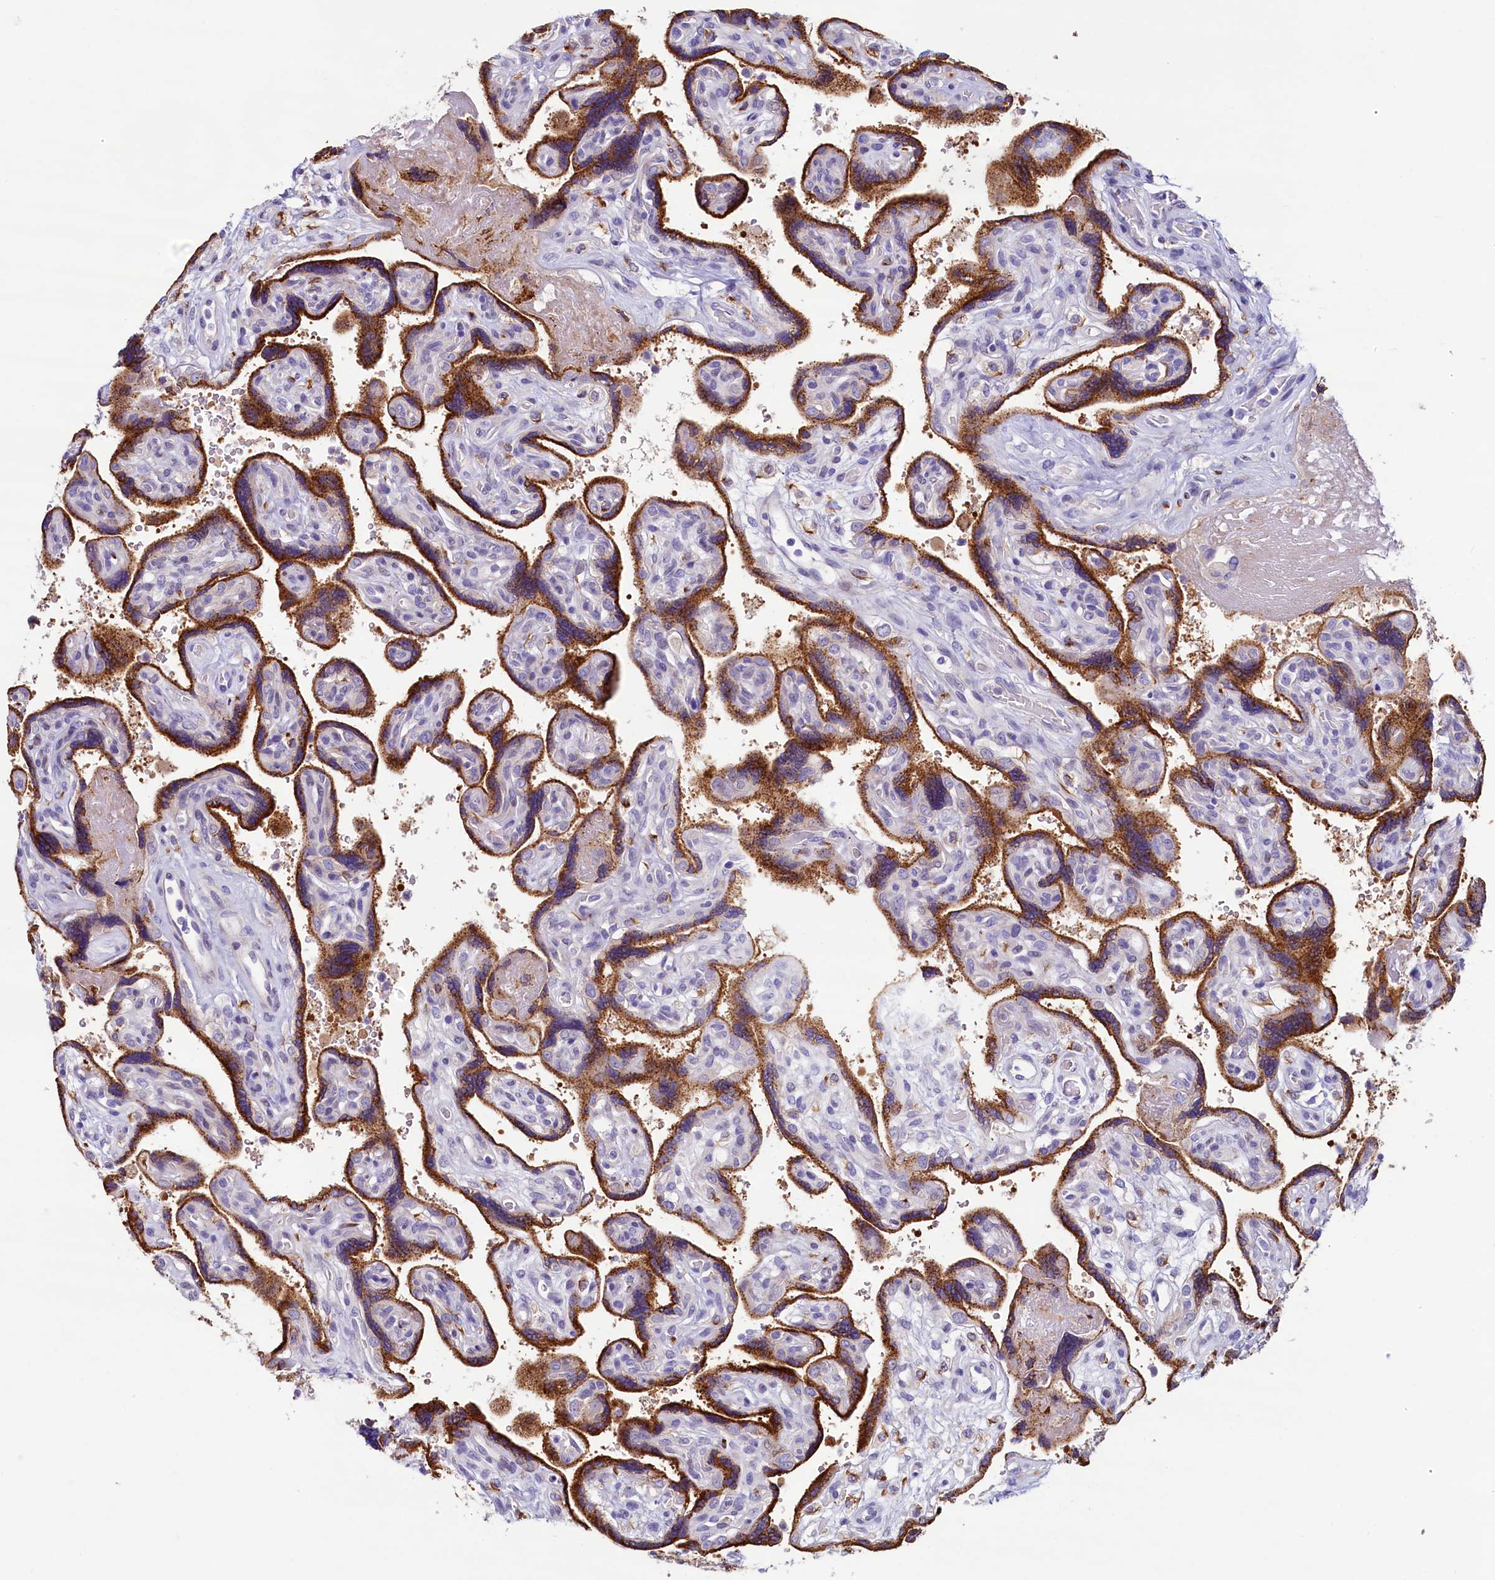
{"staining": {"intensity": "strong", "quantity": ">75%", "location": "cytoplasmic/membranous"}, "tissue": "placenta", "cell_type": "Trophoblastic cells", "image_type": "normal", "snomed": [{"axis": "morphology", "description": "Normal tissue, NOS"}, {"axis": "topography", "description": "Placenta"}], "caption": "A photomicrograph showing strong cytoplasmic/membranous expression in about >75% of trophoblastic cells in benign placenta, as visualized by brown immunohistochemical staining.", "gene": "KRBOX5", "patient": {"sex": "female", "age": 39}}